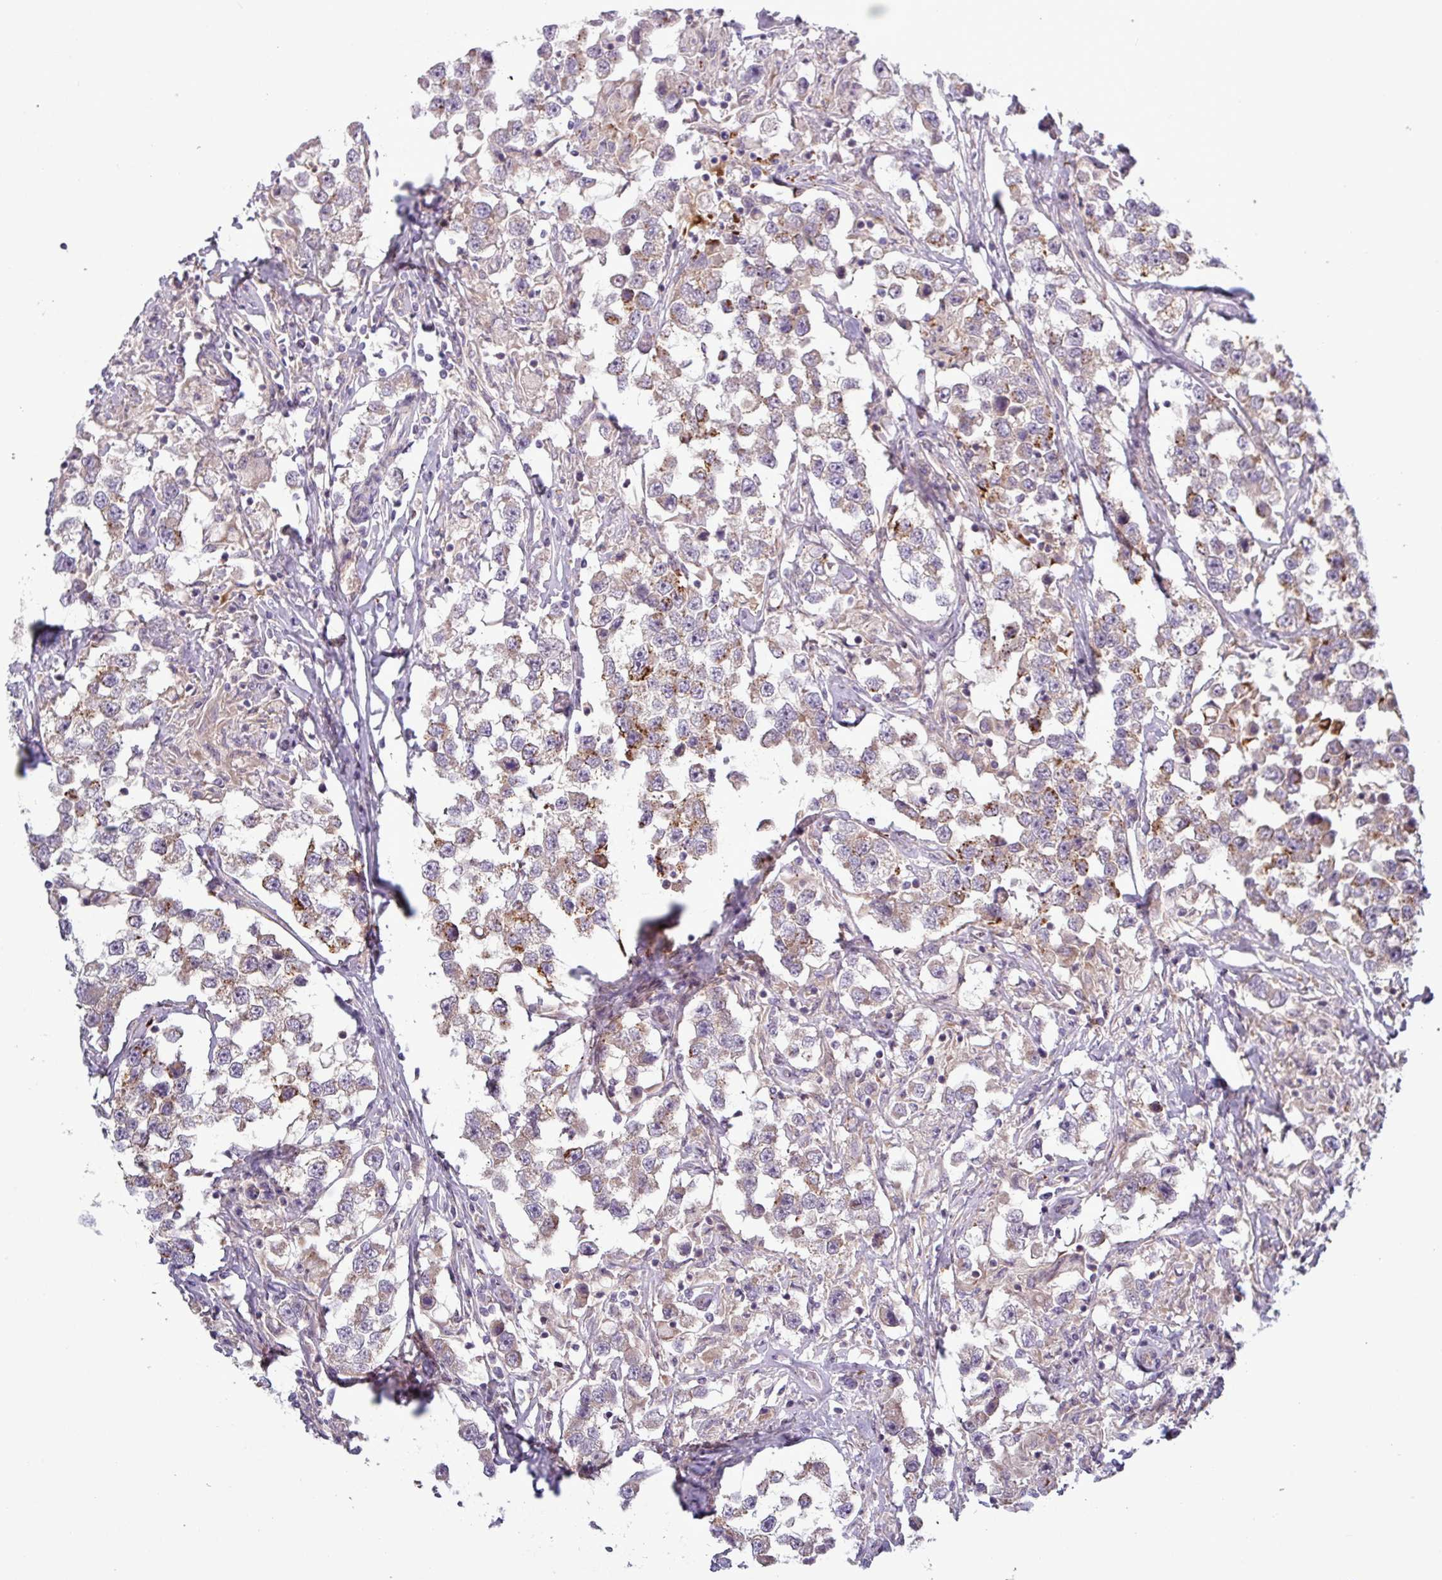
{"staining": {"intensity": "moderate", "quantity": "<25%", "location": "cytoplasmic/membranous"}, "tissue": "testis cancer", "cell_type": "Tumor cells", "image_type": "cancer", "snomed": [{"axis": "morphology", "description": "Seminoma, NOS"}, {"axis": "topography", "description": "Testis"}], "caption": "This photomicrograph displays testis seminoma stained with IHC to label a protein in brown. The cytoplasmic/membranous of tumor cells show moderate positivity for the protein. Nuclei are counter-stained blue.", "gene": "PLIN2", "patient": {"sex": "male", "age": 46}}